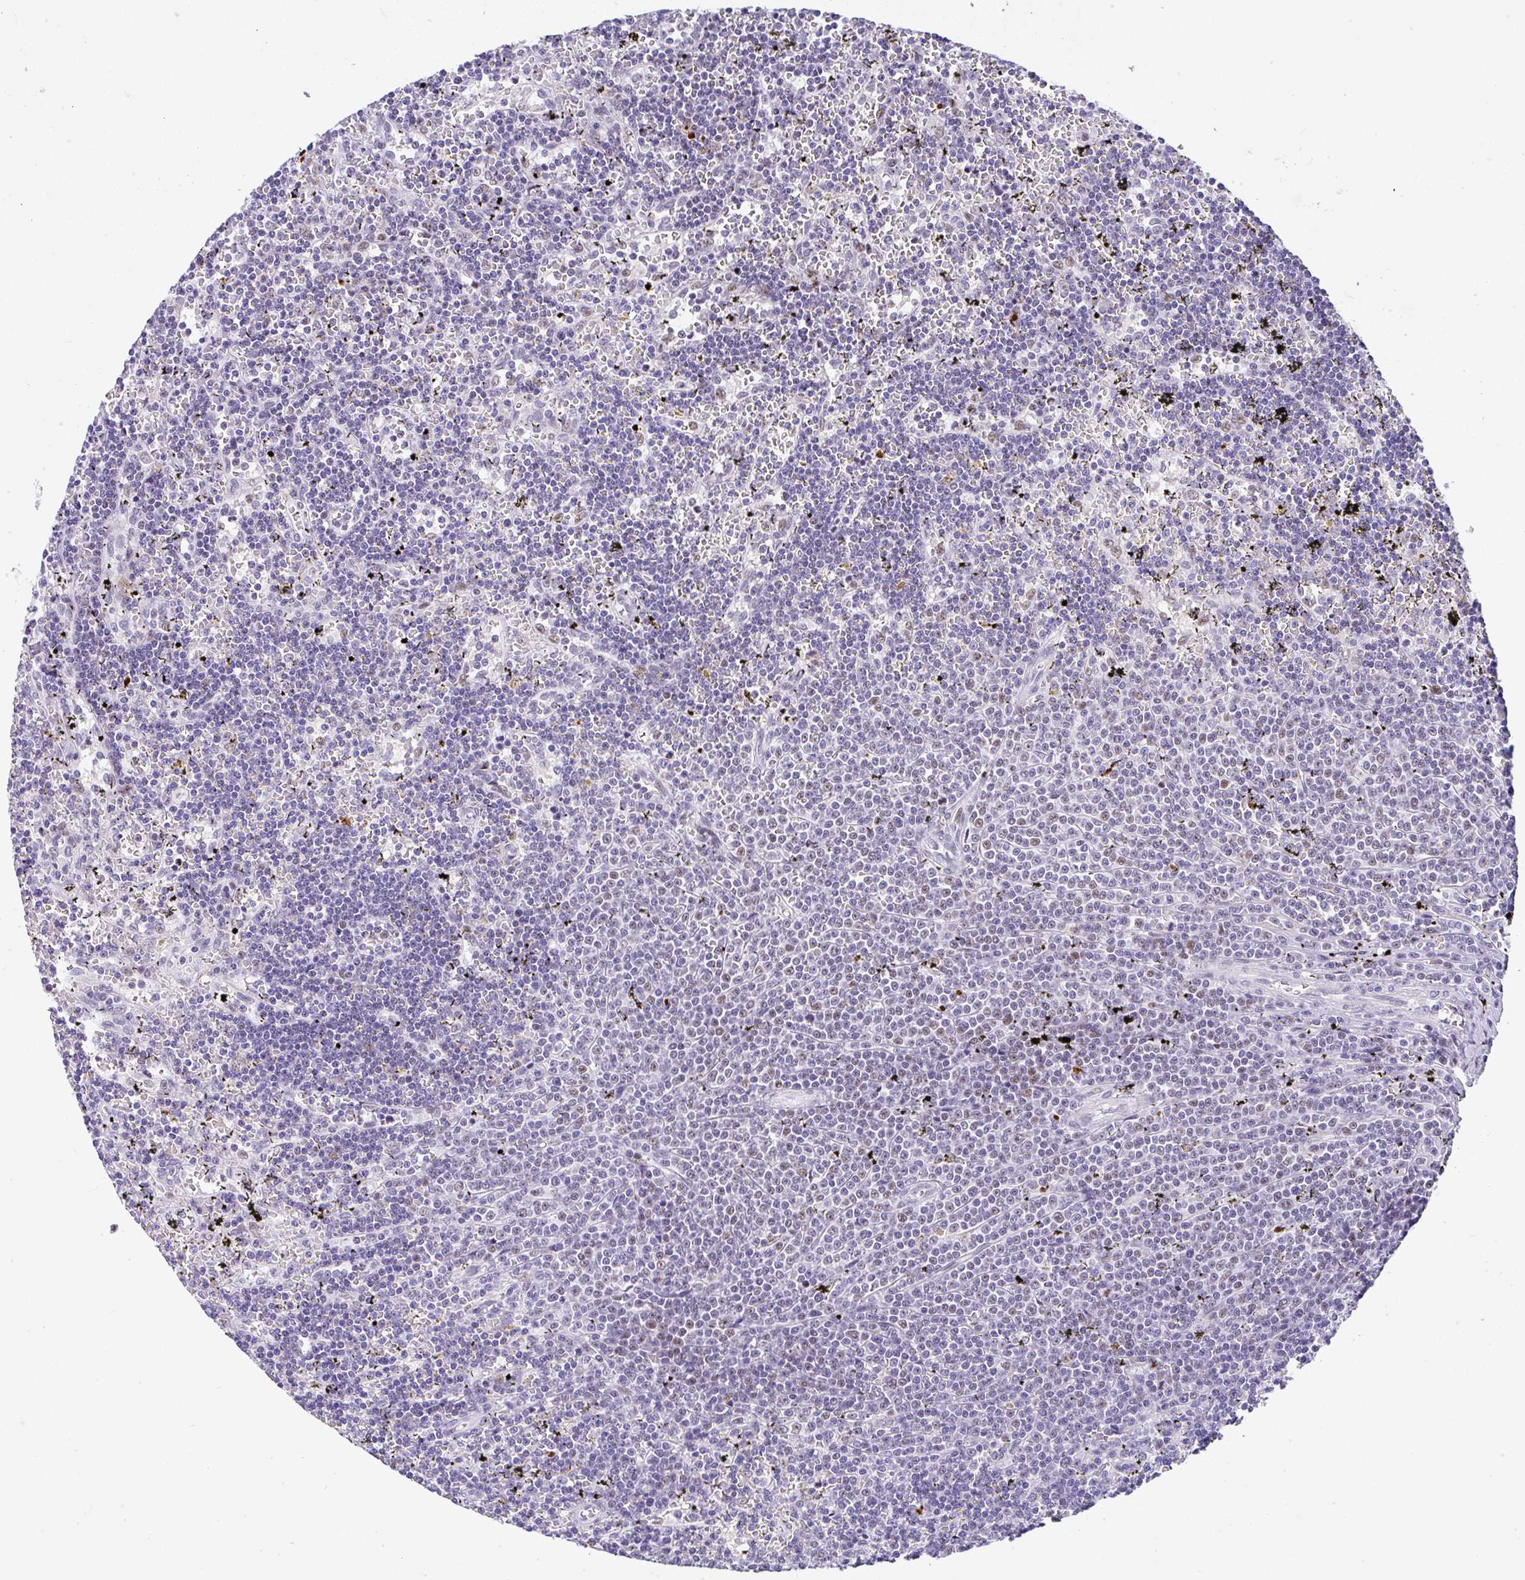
{"staining": {"intensity": "weak", "quantity": "<25%", "location": "nuclear"}, "tissue": "lymphoma", "cell_type": "Tumor cells", "image_type": "cancer", "snomed": [{"axis": "morphology", "description": "Malignant lymphoma, non-Hodgkin's type, Low grade"}, {"axis": "topography", "description": "Spleen"}], "caption": "High magnification brightfield microscopy of low-grade malignant lymphoma, non-Hodgkin's type stained with DAB (3,3'-diaminobenzidine) (brown) and counterstained with hematoxylin (blue): tumor cells show no significant expression.", "gene": "NR1D2", "patient": {"sex": "male", "age": 60}}